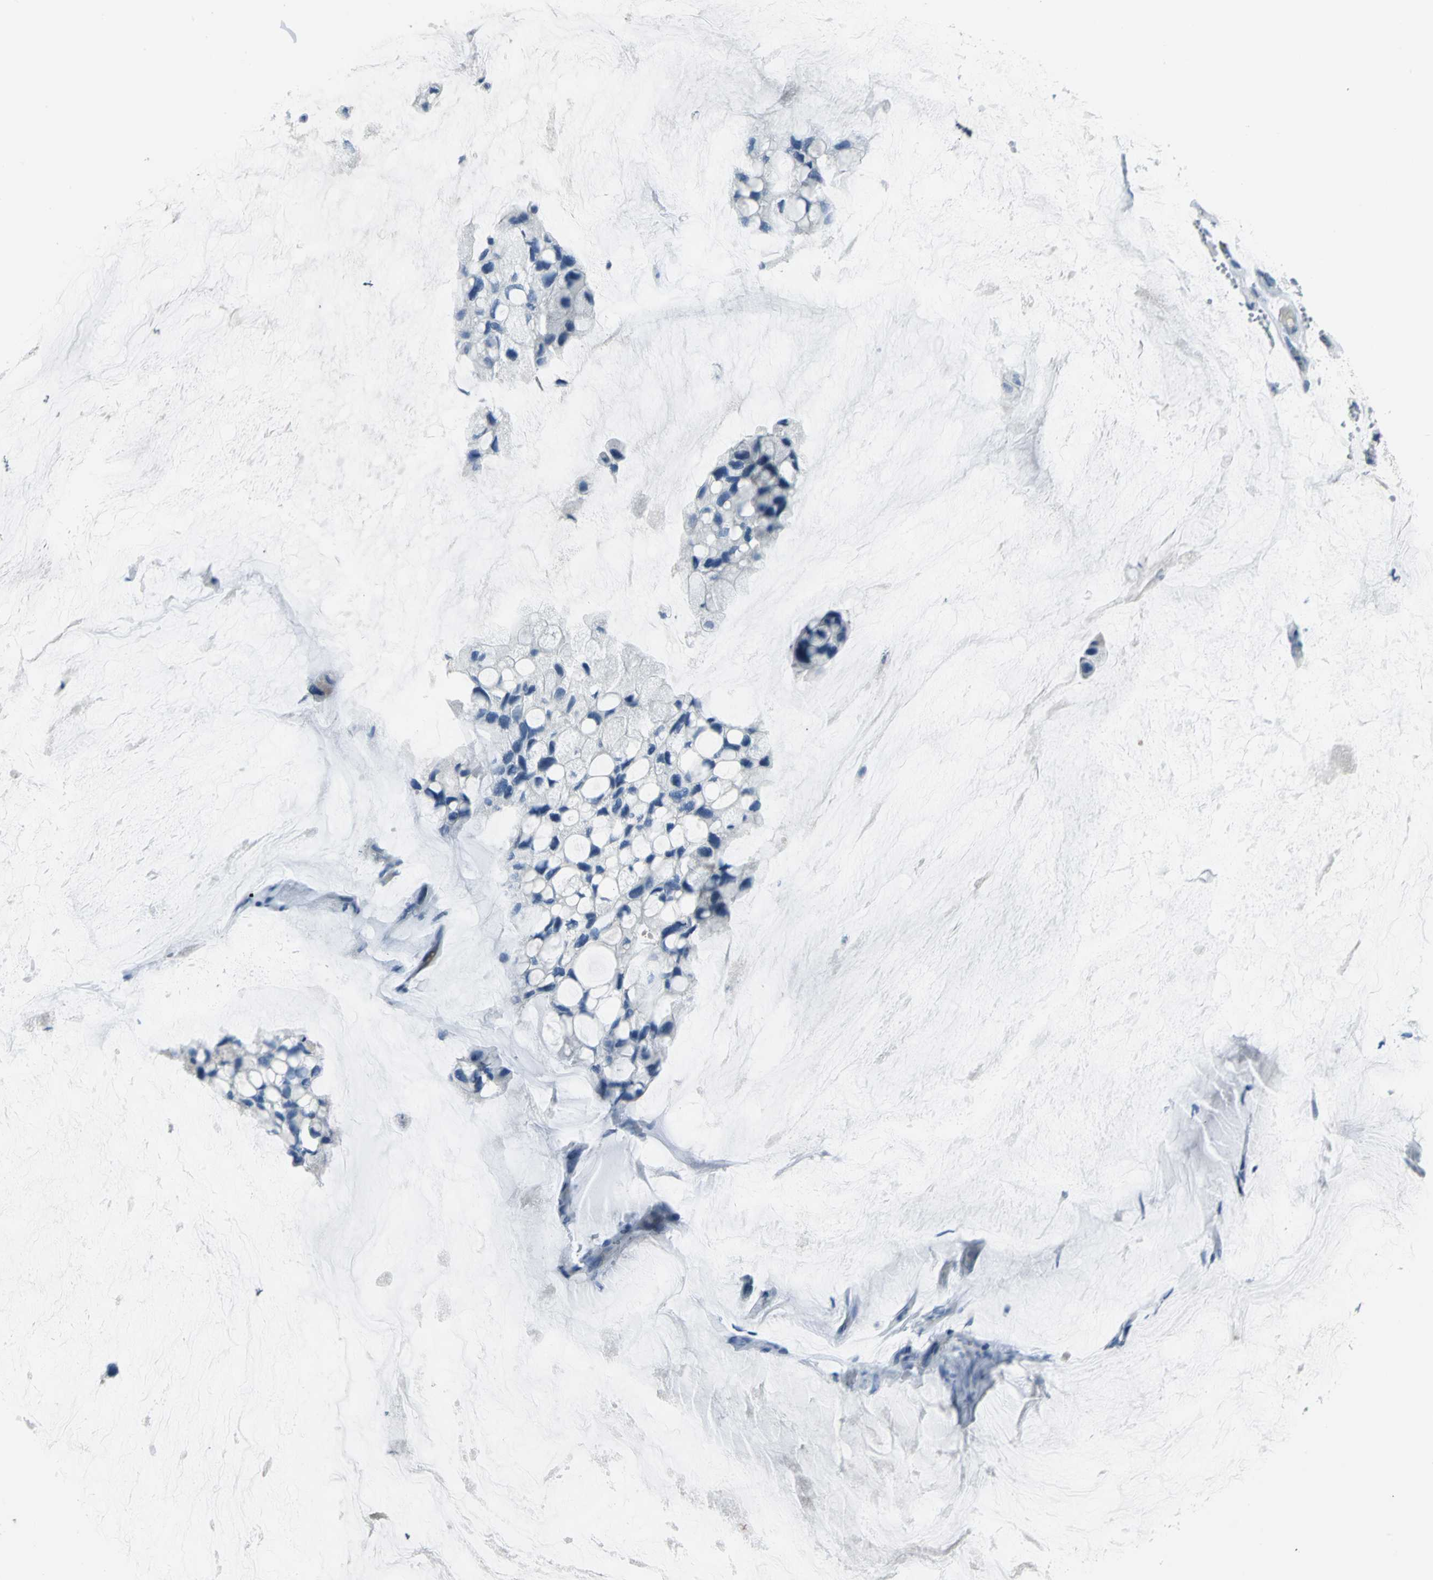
{"staining": {"intensity": "negative", "quantity": "none", "location": "none"}, "tissue": "ovarian cancer", "cell_type": "Tumor cells", "image_type": "cancer", "snomed": [{"axis": "morphology", "description": "Cystadenocarcinoma, mucinous, NOS"}, {"axis": "topography", "description": "Ovary"}], "caption": "High power microscopy micrograph of an immunohistochemistry (IHC) histopathology image of ovarian mucinous cystadenocarcinoma, revealing no significant positivity in tumor cells.", "gene": "MCM3", "patient": {"sex": "female", "age": 39}}